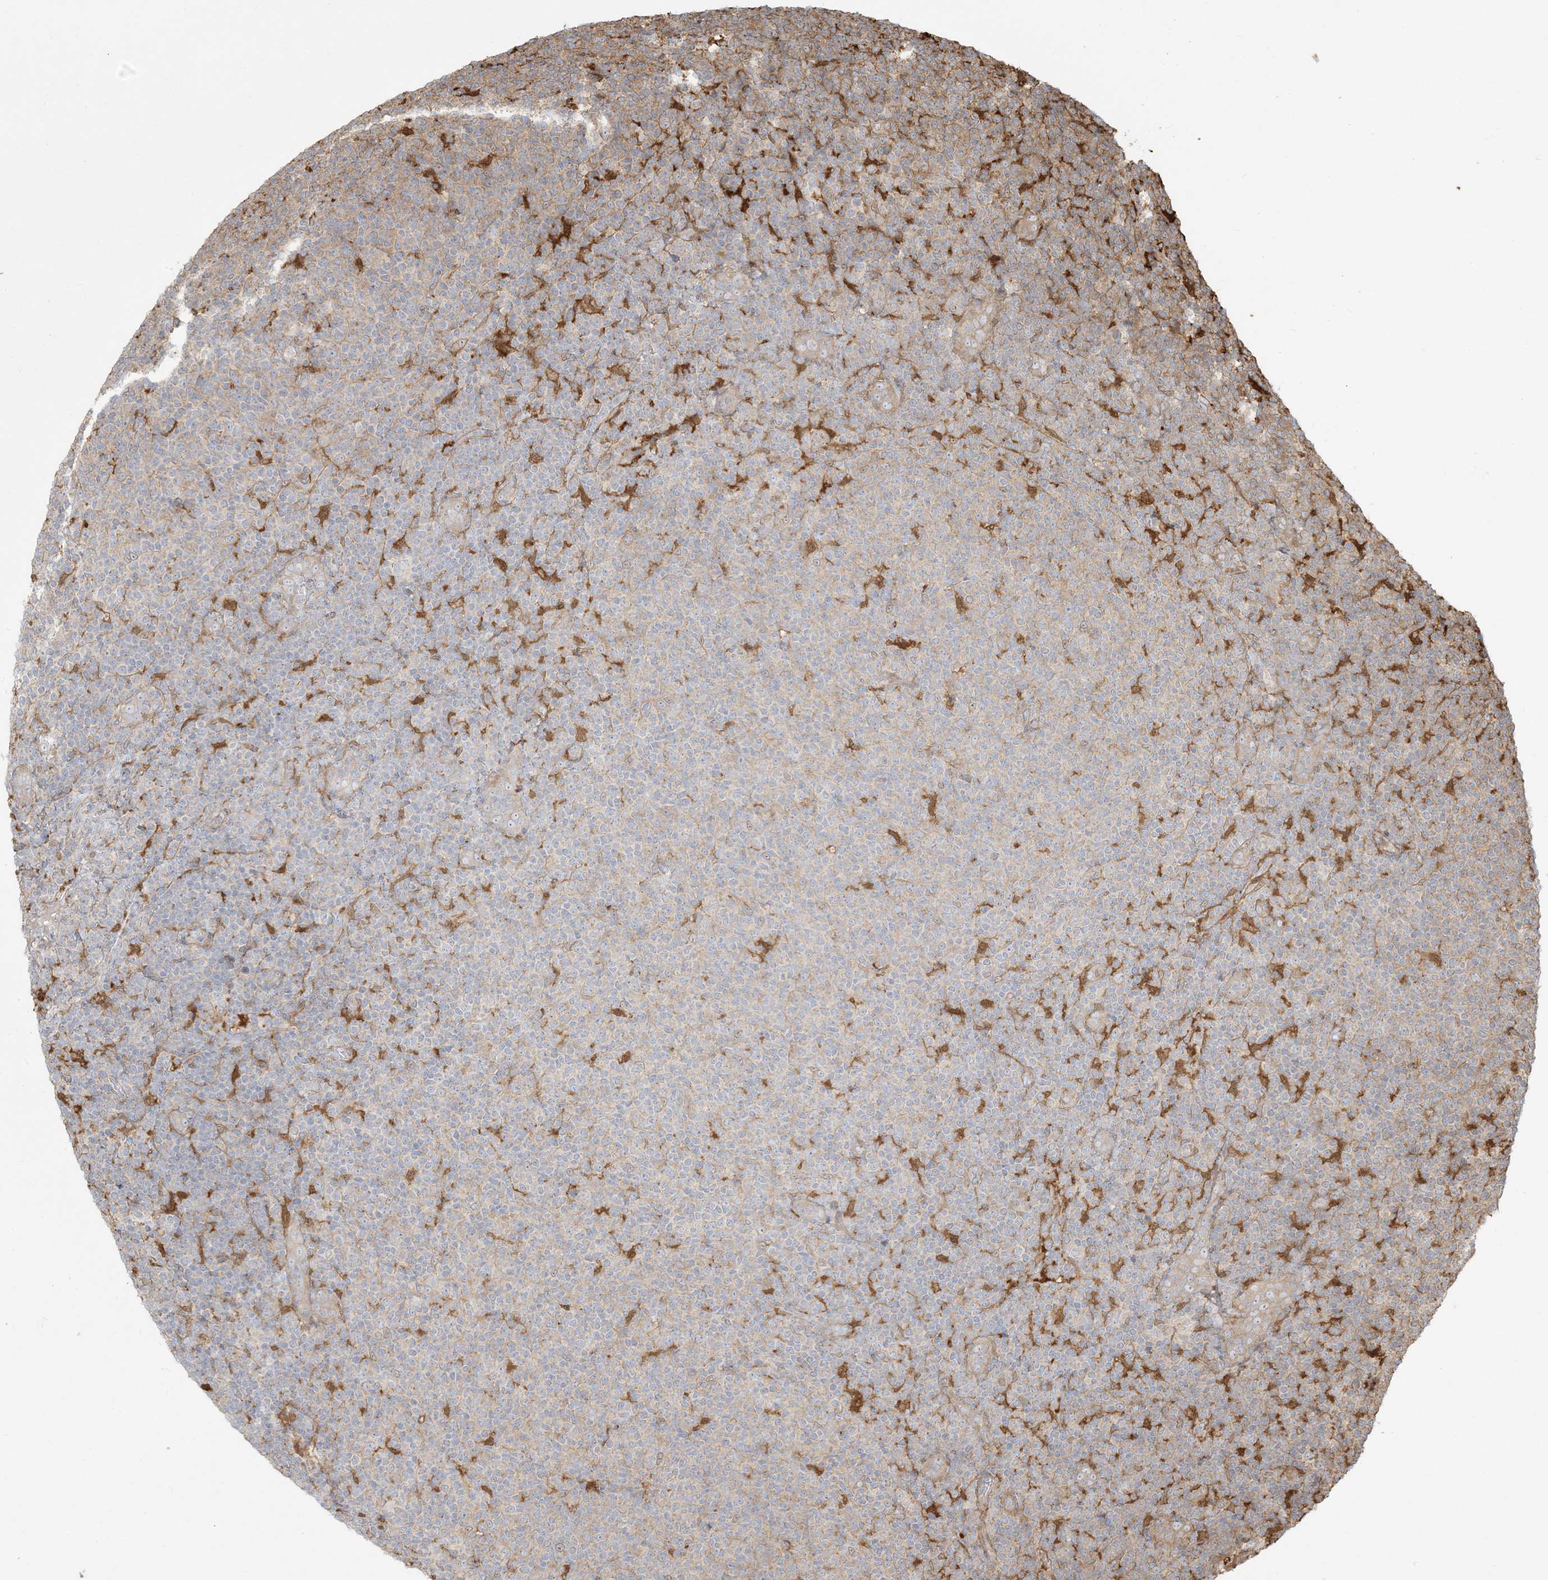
{"staining": {"intensity": "weak", "quantity": "<25%", "location": "cytoplasmic/membranous"}, "tissue": "lymphoma", "cell_type": "Tumor cells", "image_type": "cancer", "snomed": [{"axis": "morphology", "description": "Malignant lymphoma, non-Hodgkin's type, Low grade"}, {"axis": "topography", "description": "Lymph node"}], "caption": "The image shows no staining of tumor cells in lymphoma.", "gene": "HNMT", "patient": {"sex": "male", "age": 66}}